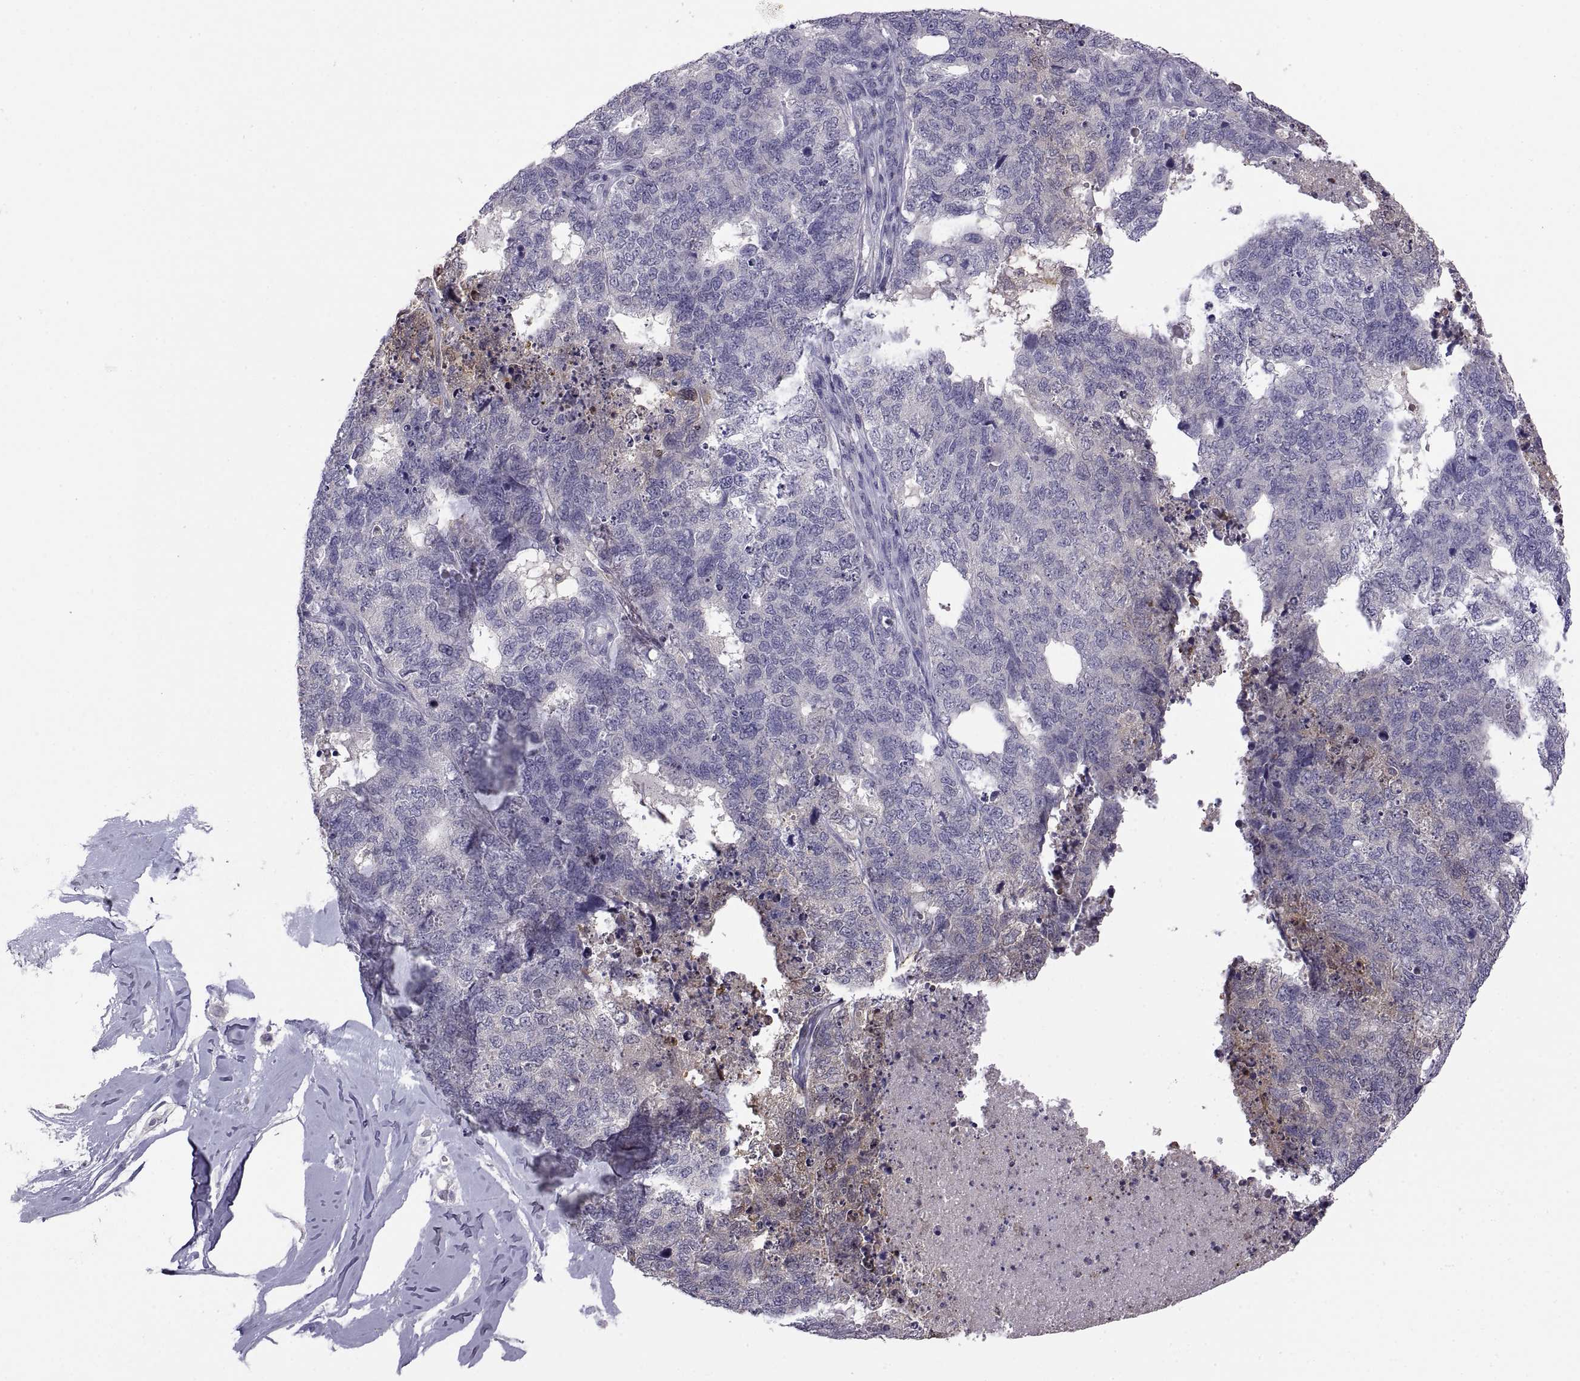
{"staining": {"intensity": "negative", "quantity": "none", "location": "none"}, "tissue": "cervical cancer", "cell_type": "Tumor cells", "image_type": "cancer", "snomed": [{"axis": "morphology", "description": "Squamous cell carcinoma, NOS"}, {"axis": "topography", "description": "Cervix"}], "caption": "An image of cervical squamous cell carcinoma stained for a protein demonstrates no brown staining in tumor cells. (Brightfield microscopy of DAB immunohistochemistry (IHC) at high magnification).", "gene": "FGF9", "patient": {"sex": "female", "age": 63}}